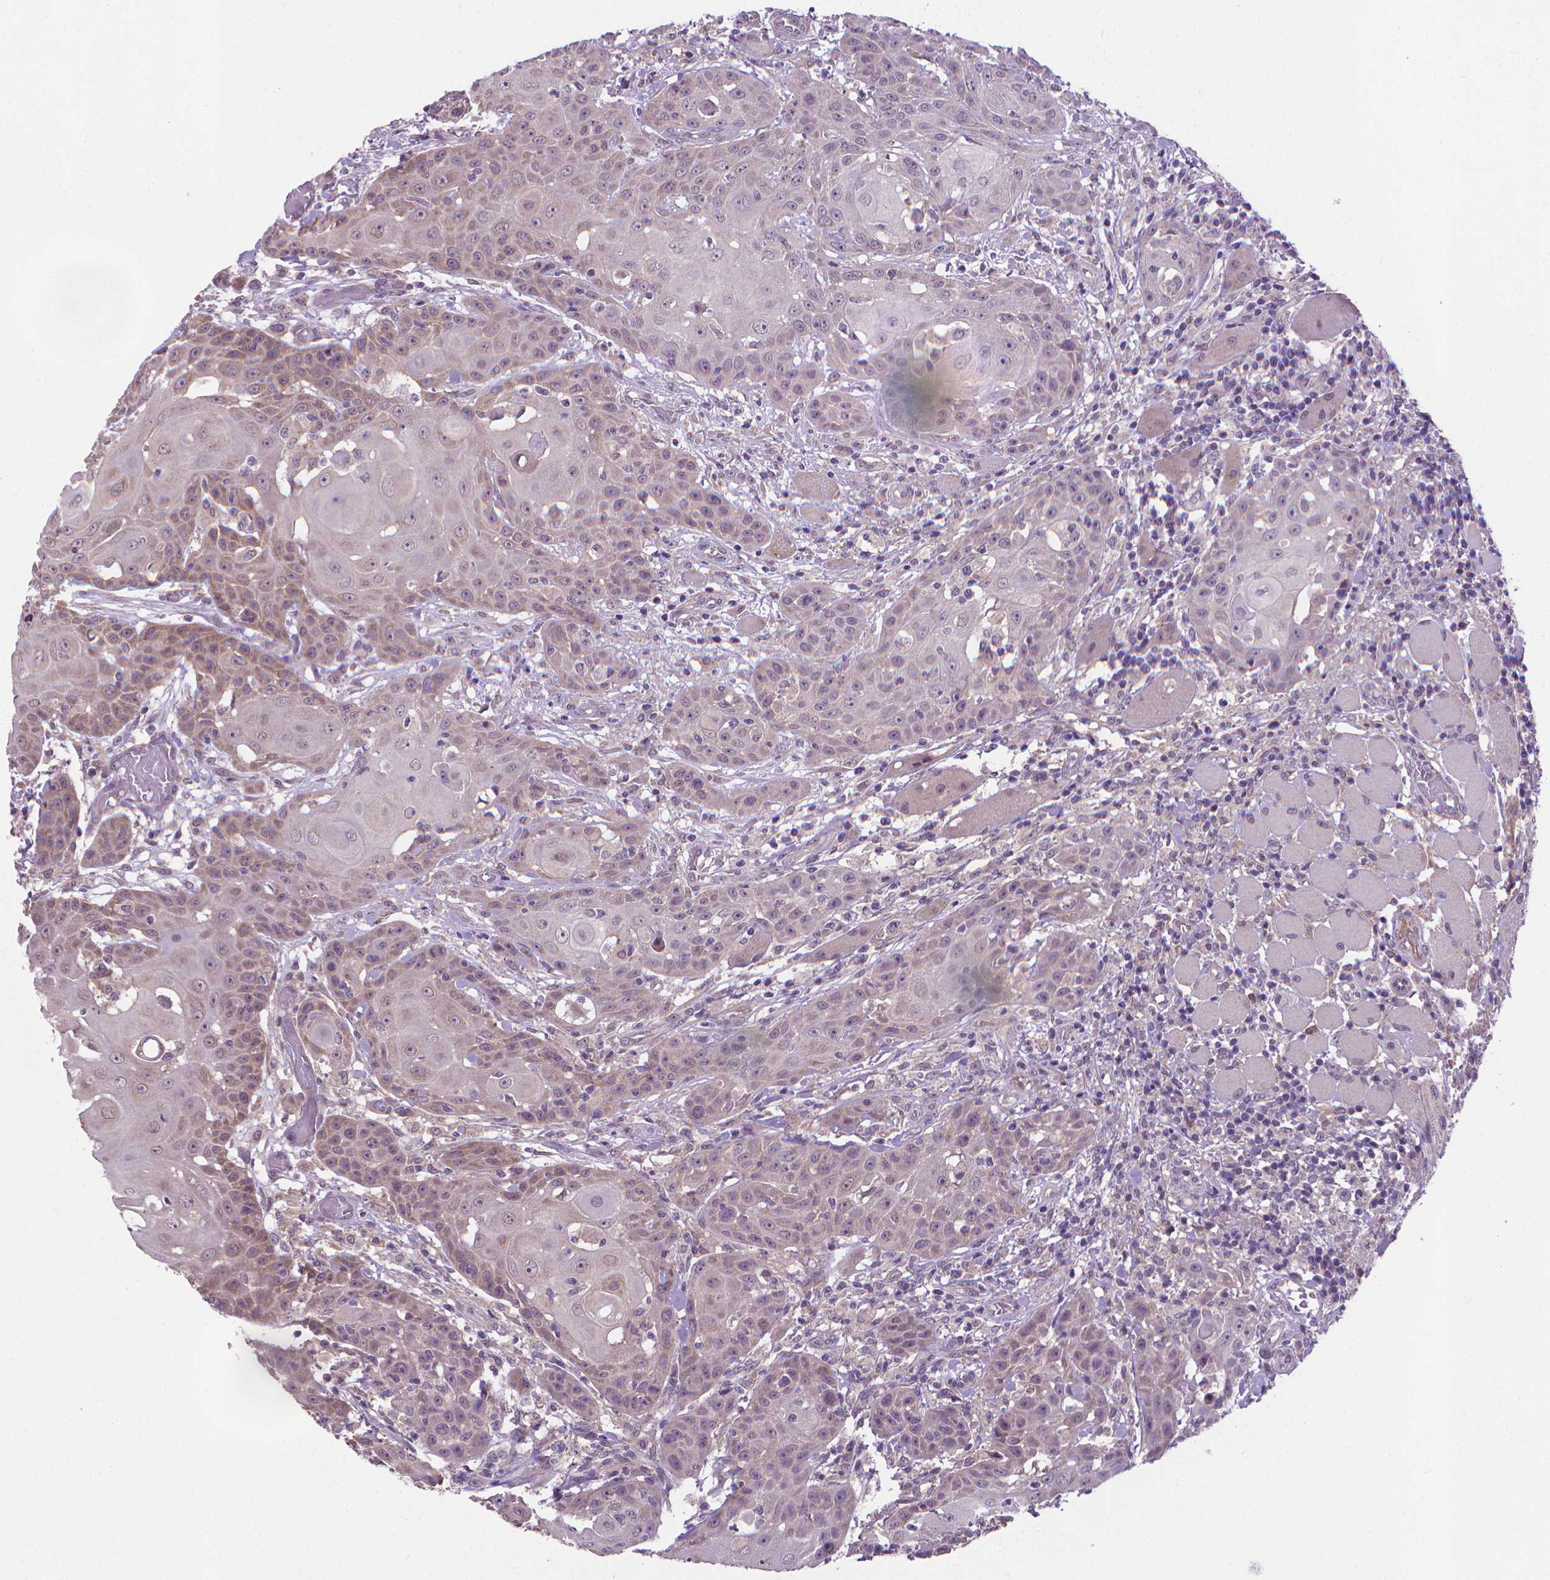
{"staining": {"intensity": "weak", "quantity": "<25%", "location": "cytoplasmic/membranous"}, "tissue": "head and neck cancer", "cell_type": "Tumor cells", "image_type": "cancer", "snomed": [{"axis": "morphology", "description": "Normal tissue, NOS"}, {"axis": "morphology", "description": "Squamous cell carcinoma, NOS"}, {"axis": "topography", "description": "Oral tissue"}, {"axis": "topography", "description": "Head-Neck"}], "caption": "Immunohistochemistry image of neoplastic tissue: human head and neck cancer stained with DAB demonstrates no significant protein expression in tumor cells.", "gene": "GPR63", "patient": {"sex": "female", "age": 55}}